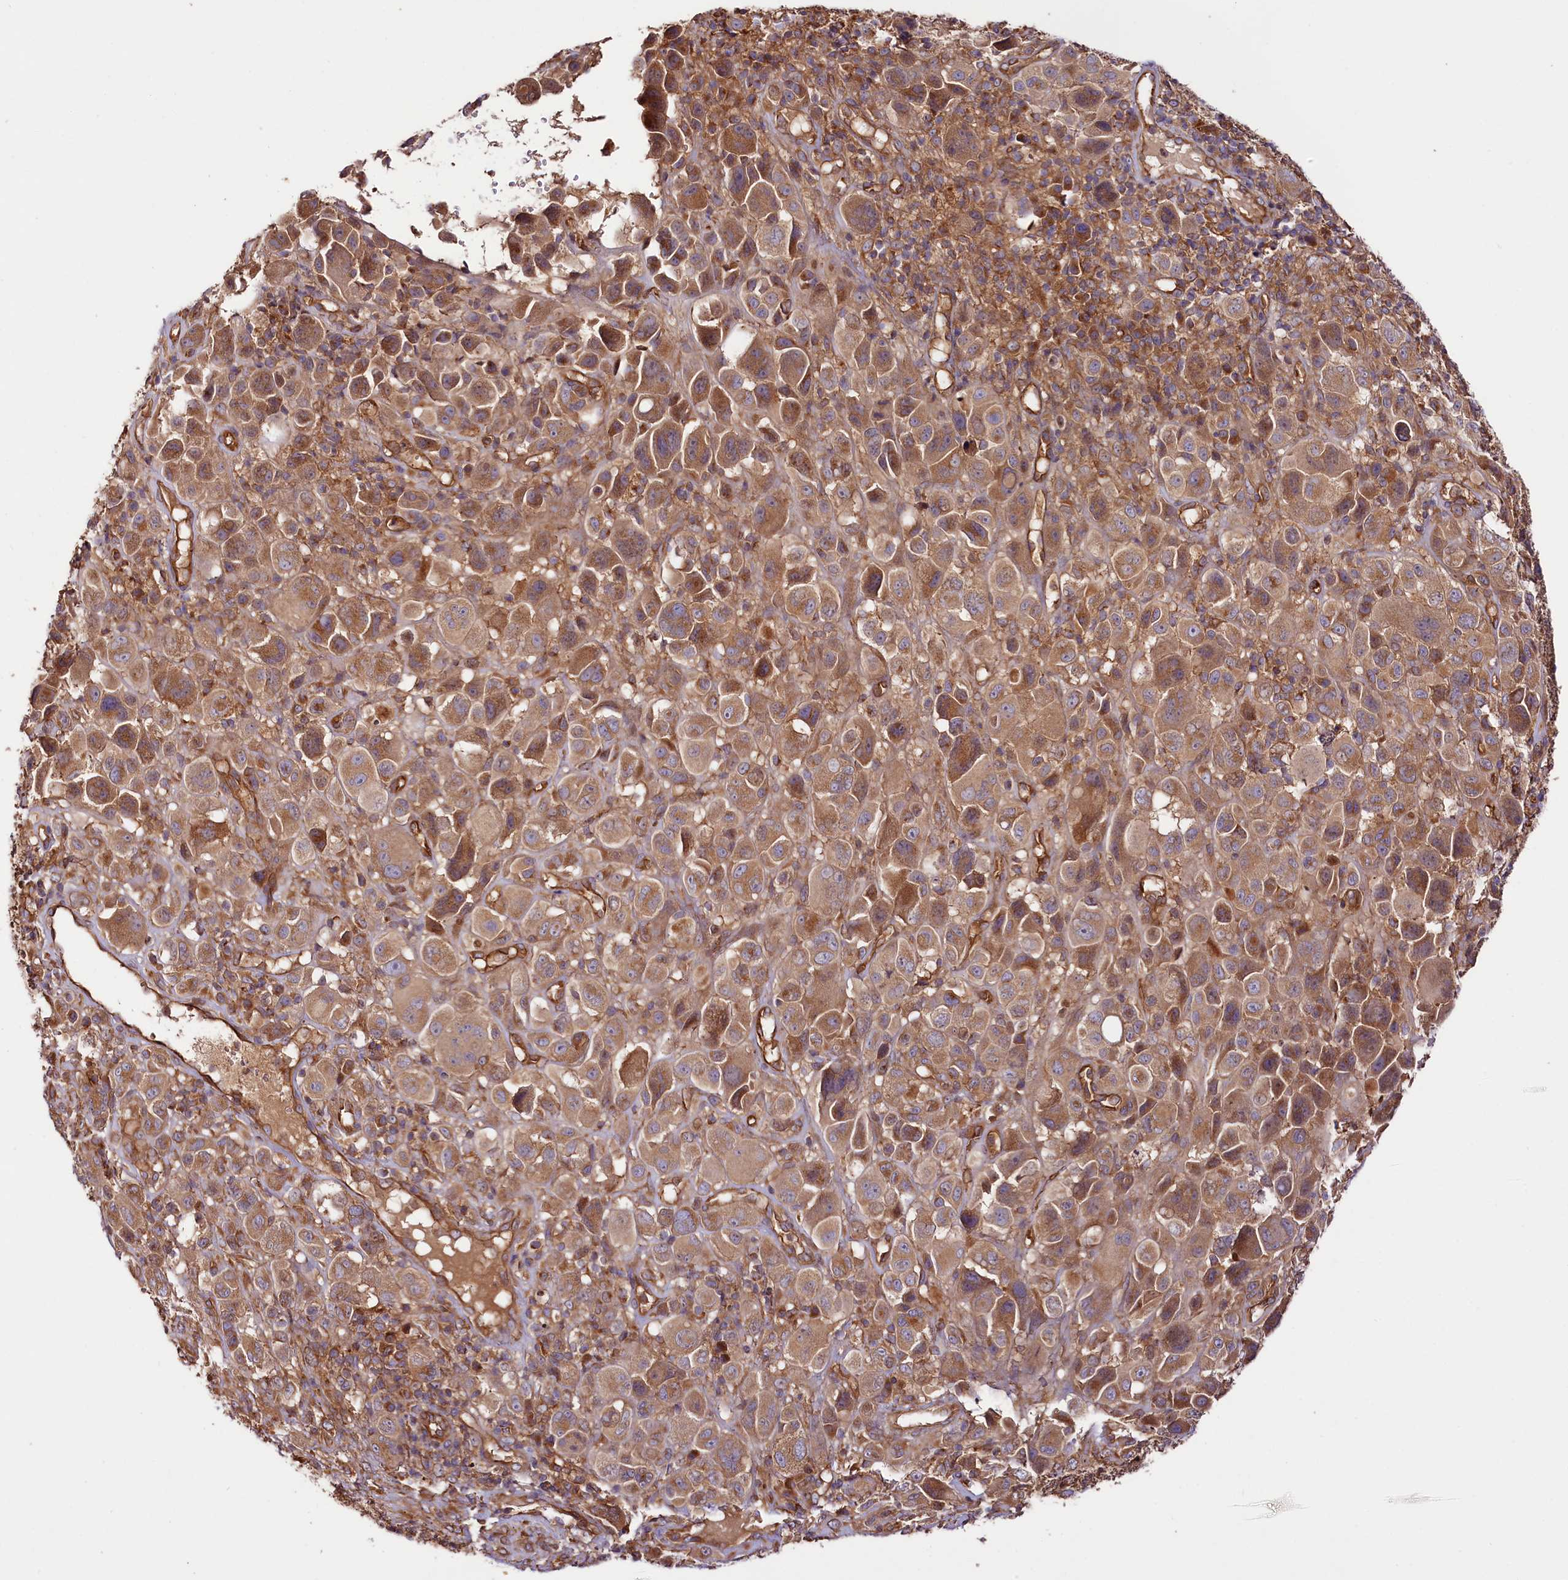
{"staining": {"intensity": "moderate", "quantity": ">75%", "location": "cytoplasmic/membranous"}, "tissue": "melanoma", "cell_type": "Tumor cells", "image_type": "cancer", "snomed": [{"axis": "morphology", "description": "Malignant melanoma, NOS"}, {"axis": "topography", "description": "Skin of trunk"}], "caption": "Immunohistochemical staining of melanoma exhibits medium levels of moderate cytoplasmic/membranous protein staining in about >75% of tumor cells.", "gene": "CEP295", "patient": {"sex": "male", "age": 71}}